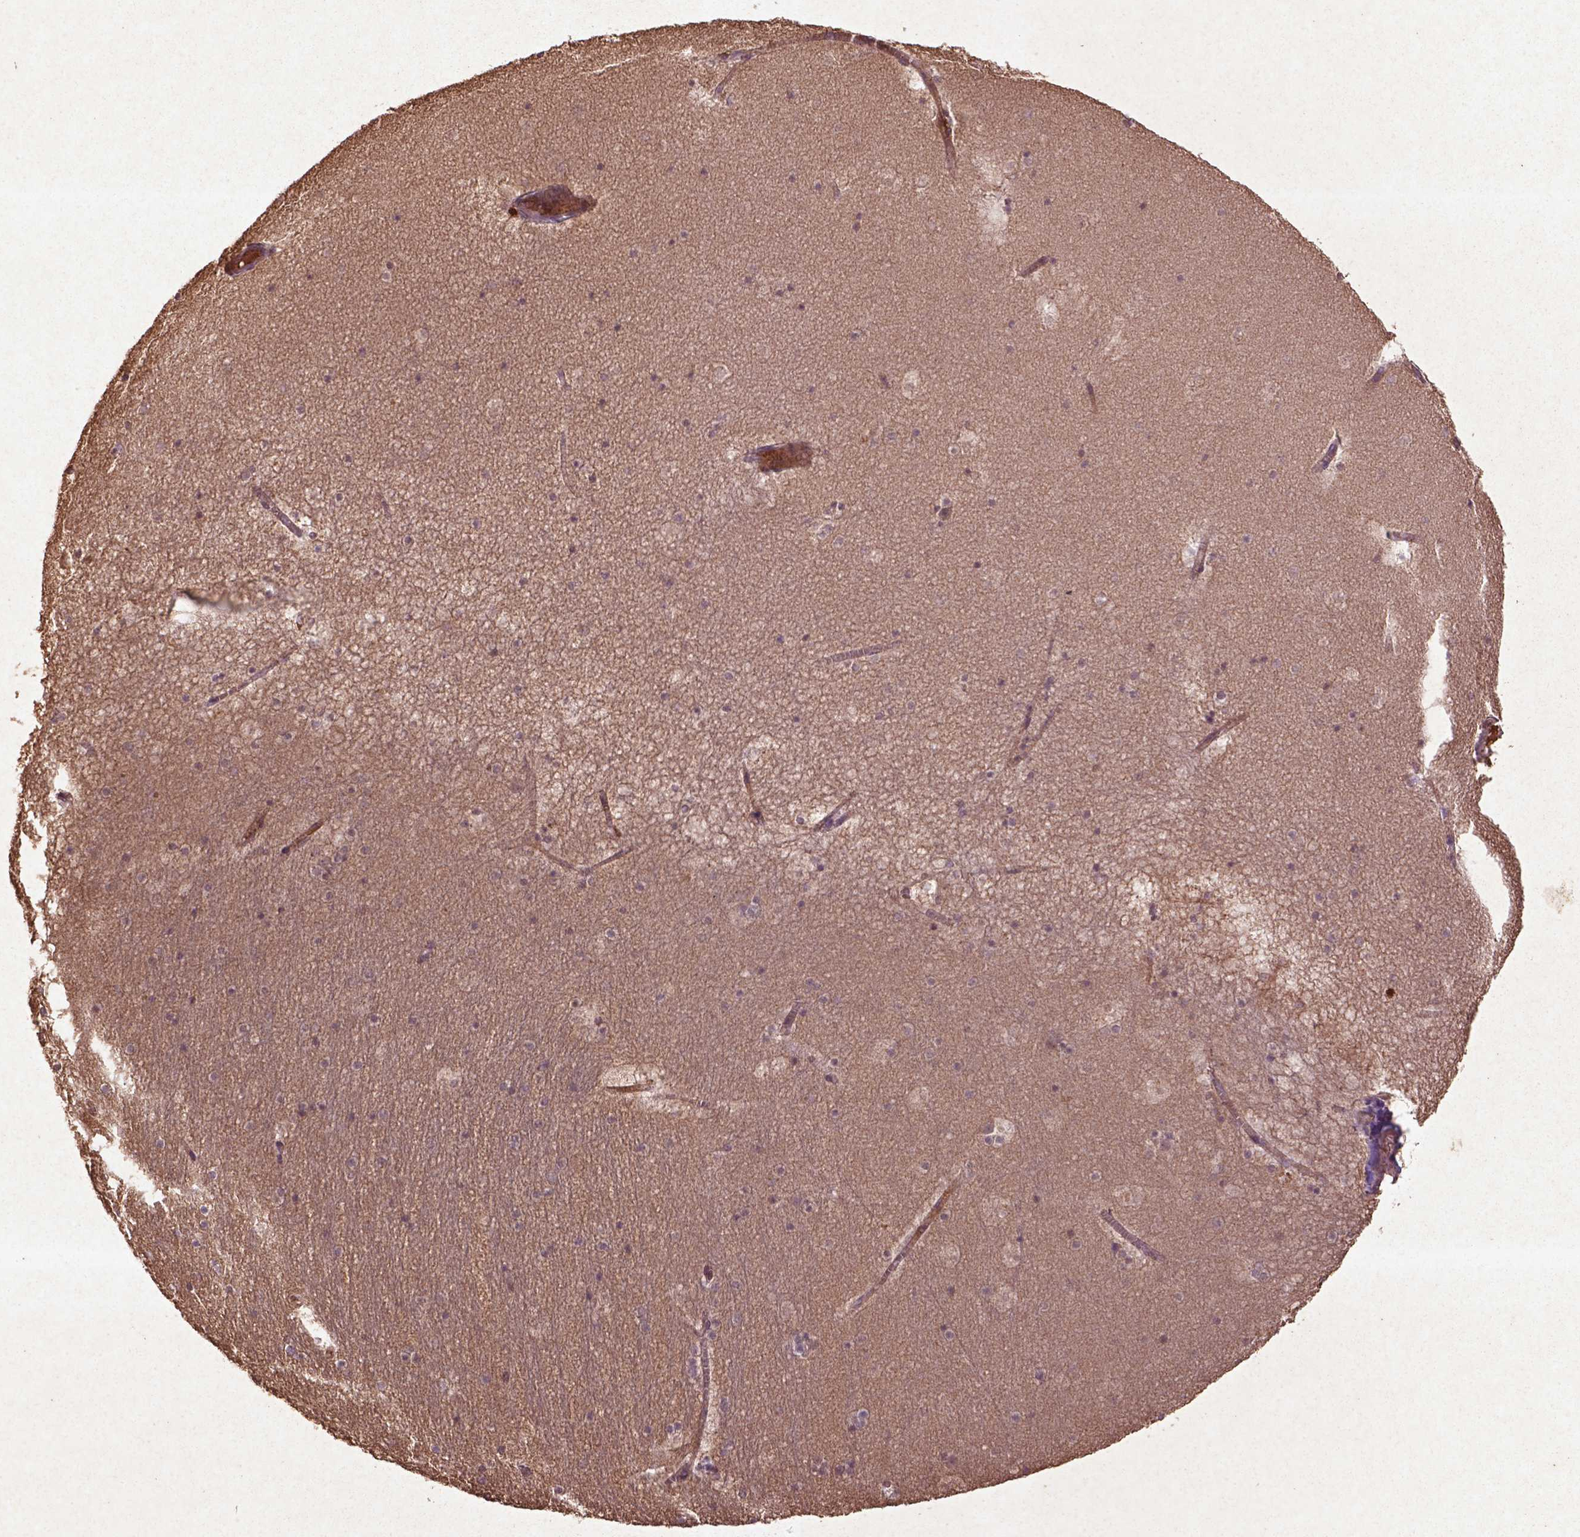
{"staining": {"intensity": "weak", "quantity": ">75%", "location": "cytoplasmic/membranous"}, "tissue": "hippocampus", "cell_type": "Glial cells", "image_type": "normal", "snomed": [{"axis": "morphology", "description": "Normal tissue, NOS"}, {"axis": "topography", "description": "Hippocampus"}], "caption": "Immunohistochemistry (IHC) of unremarkable human hippocampus shows low levels of weak cytoplasmic/membranous staining in approximately >75% of glial cells.", "gene": "COQ2", "patient": {"sex": "male", "age": 45}}